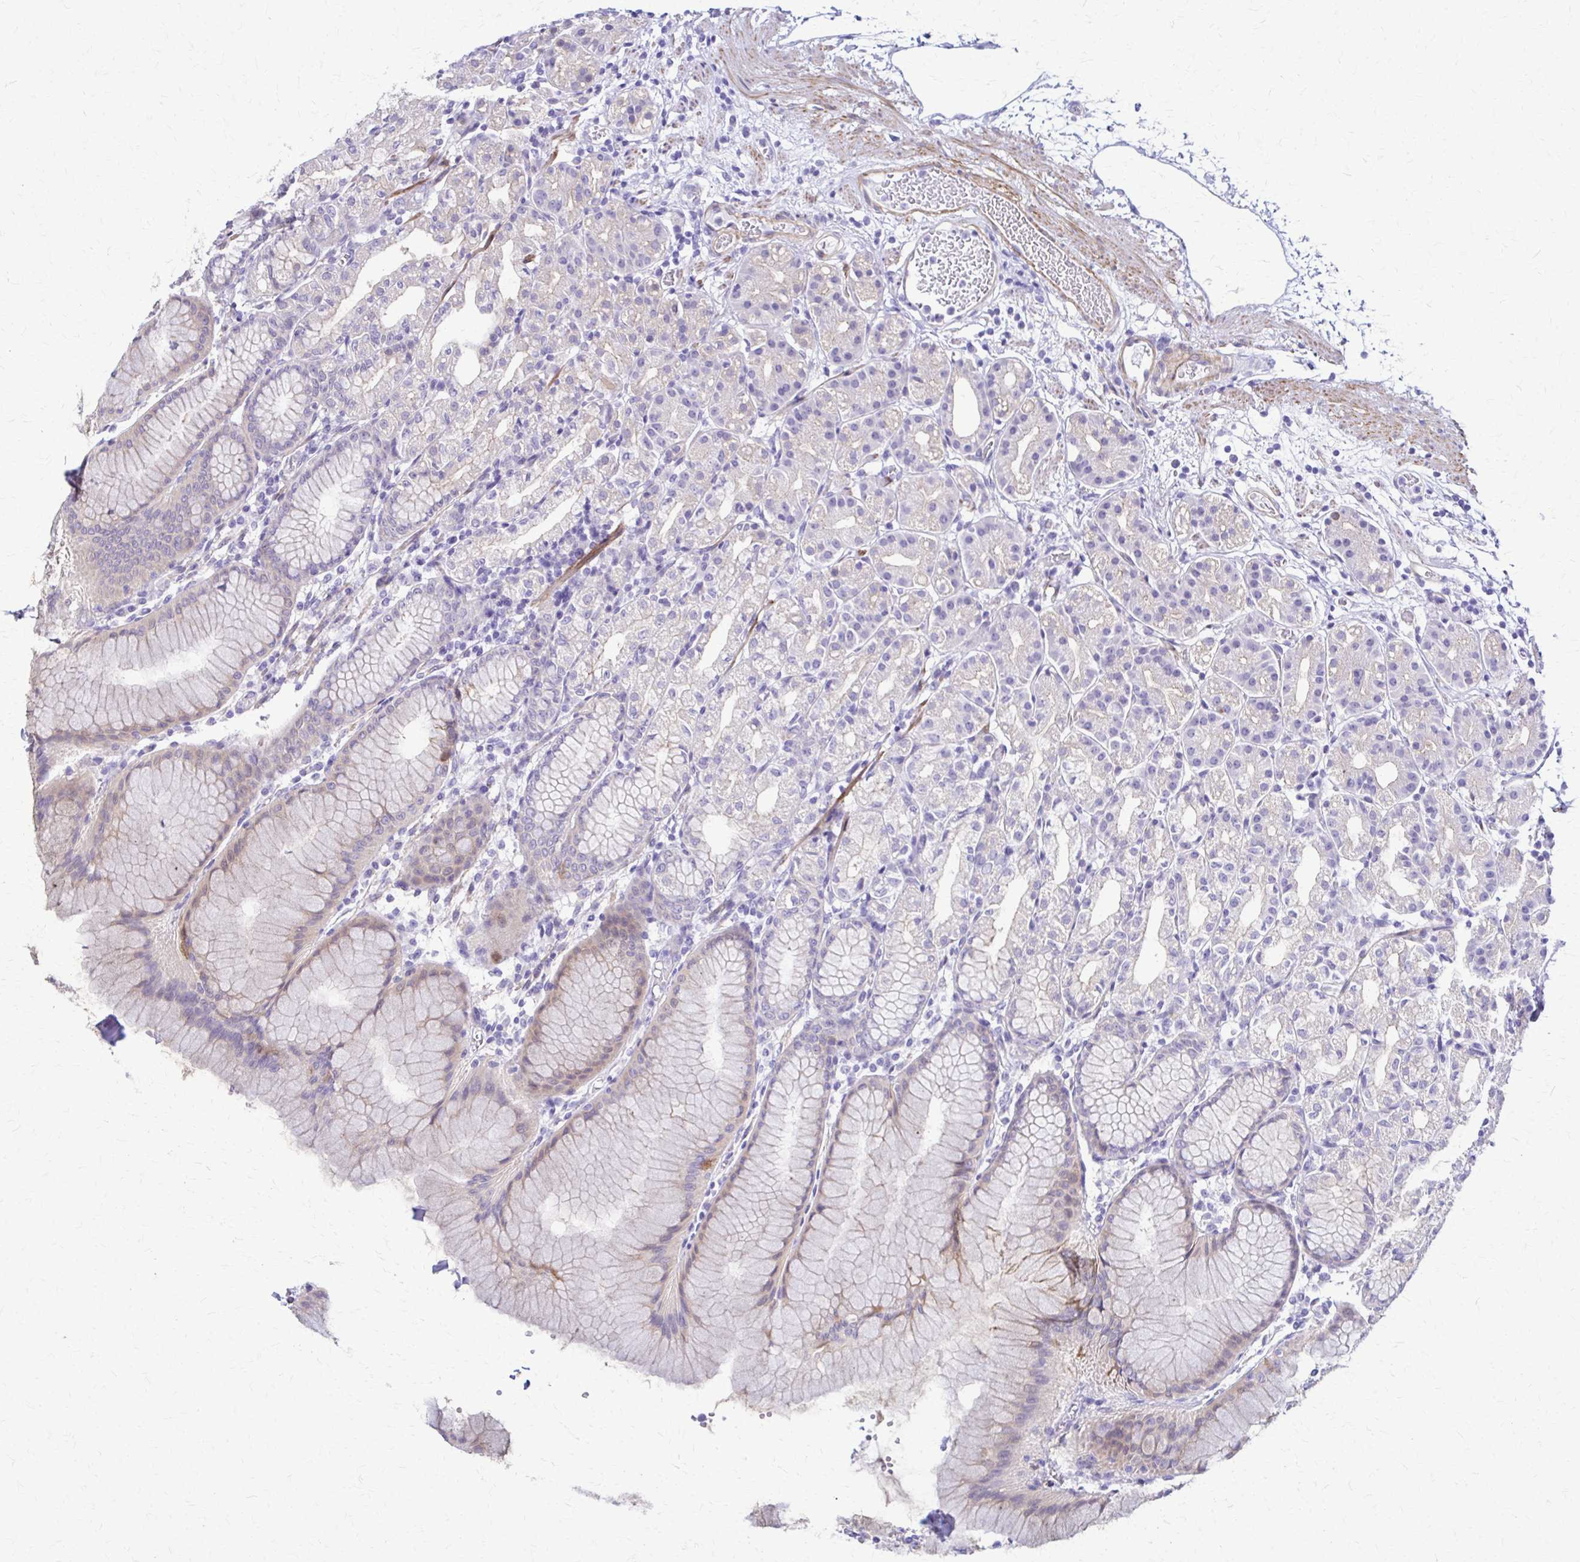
{"staining": {"intensity": "weak", "quantity": "<25%", "location": "cytoplasmic/membranous"}, "tissue": "stomach", "cell_type": "Glandular cells", "image_type": "normal", "snomed": [{"axis": "morphology", "description": "Normal tissue, NOS"}, {"axis": "topography", "description": "Stomach"}], "caption": "The histopathology image demonstrates no significant positivity in glandular cells of stomach.", "gene": "DSP", "patient": {"sex": "female", "age": 57}}